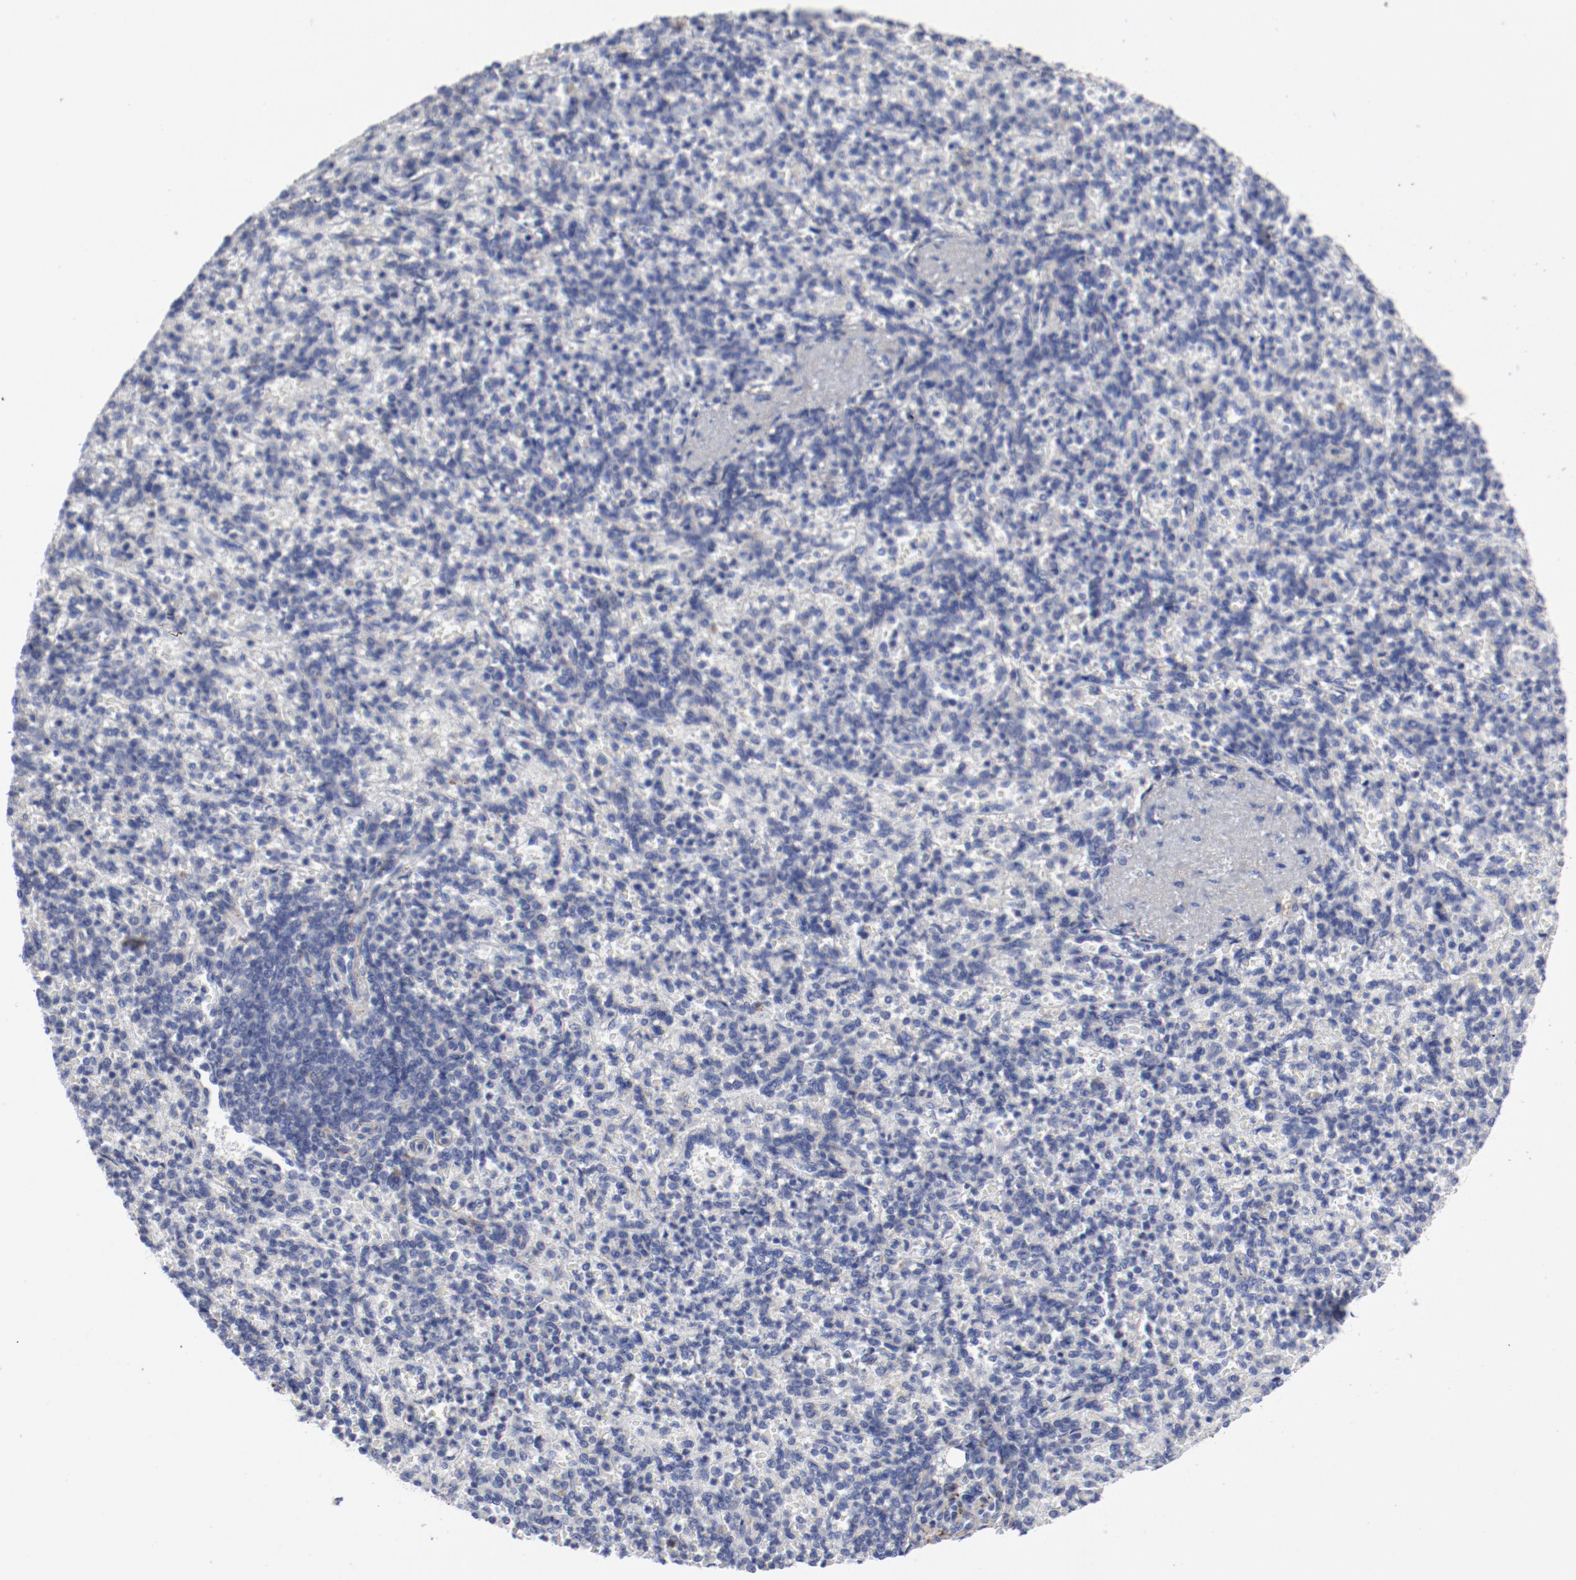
{"staining": {"intensity": "negative", "quantity": "none", "location": "none"}, "tissue": "spleen", "cell_type": "Cells in red pulp", "image_type": "normal", "snomed": [{"axis": "morphology", "description": "Normal tissue, NOS"}, {"axis": "topography", "description": "Spleen"}], "caption": "The photomicrograph shows no significant staining in cells in red pulp of spleen. (IHC, brightfield microscopy, high magnification).", "gene": "TSPAN6", "patient": {"sex": "female", "age": 74}}